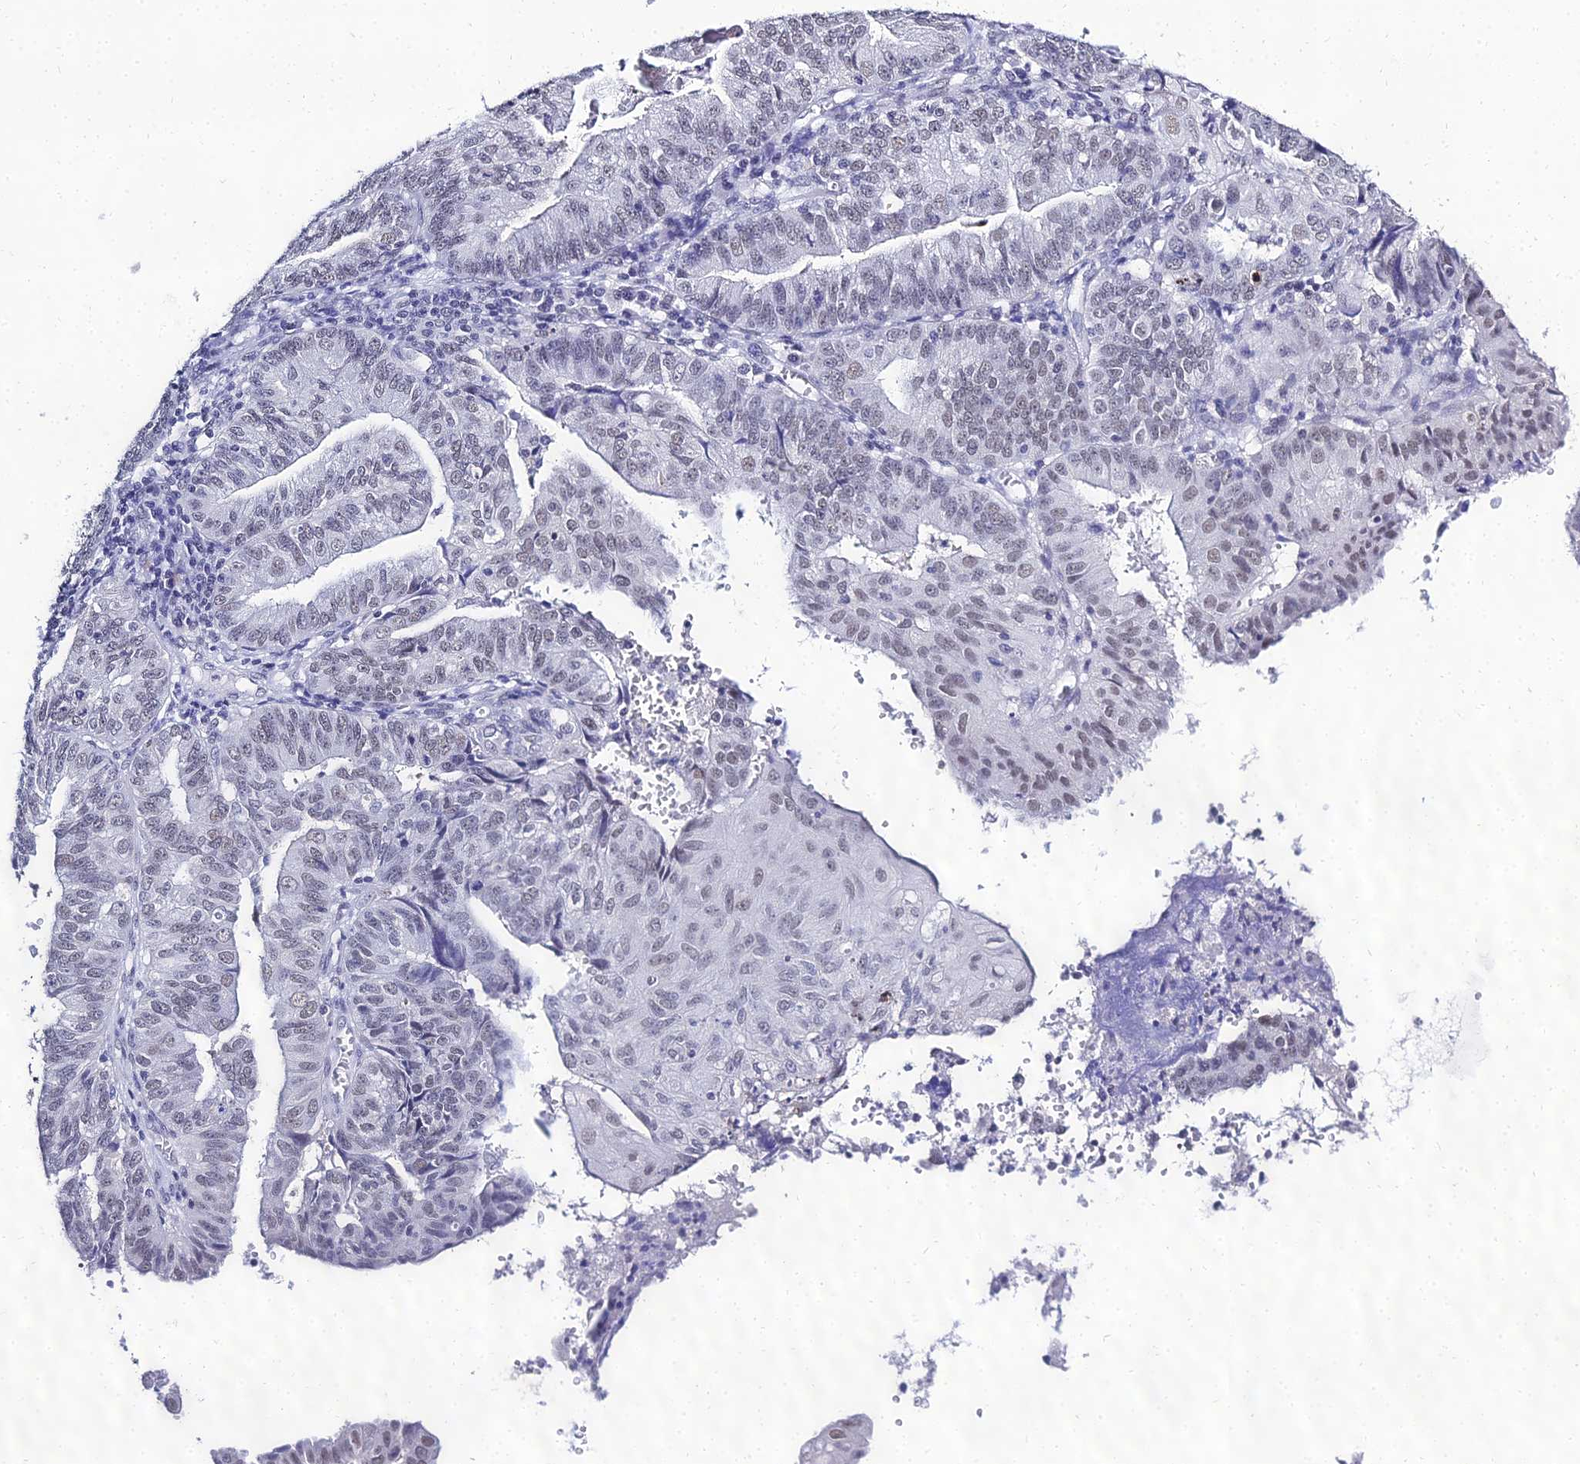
{"staining": {"intensity": "weak", "quantity": "<25%", "location": "nuclear"}, "tissue": "endometrial cancer", "cell_type": "Tumor cells", "image_type": "cancer", "snomed": [{"axis": "morphology", "description": "Adenocarcinoma, NOS"}, {"axis": "topography", "description": "Endometrium"}], "caption": "There is no significant staining in tumor cells of endometrial adenocarcinoma.", "gene": "PPP4R2", "patient": {"sex": "female", "age": 56}}